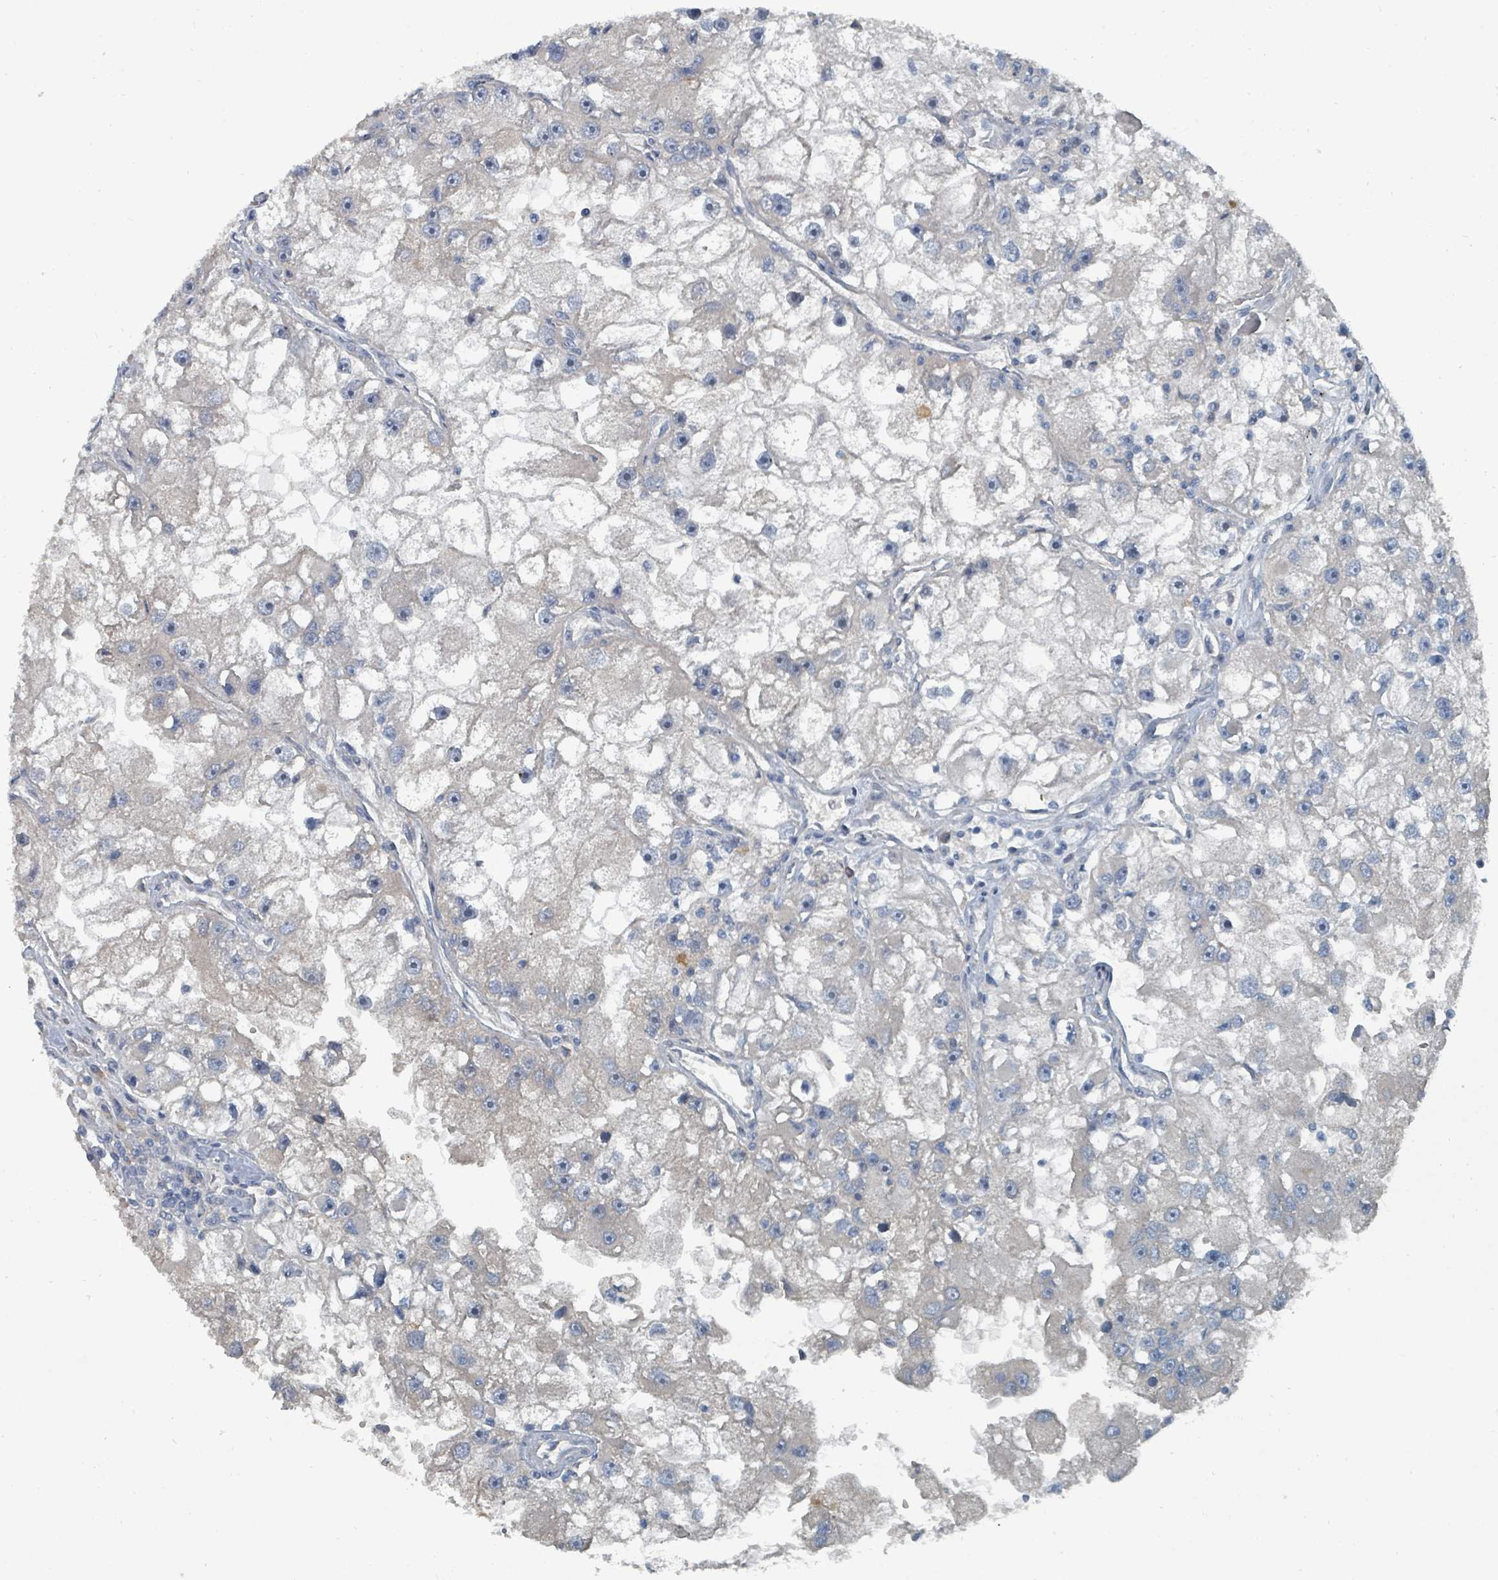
{"staining": {"intensity": "negative", "quantity": "none", "location": "none"}, "tissue": "renal cancer", "cell_type": "Tumor cells", "image_type": "cancer", "snomed": [{"axis": "morphology", "description": "Adenocarcinoma, NOS"}, {"axis": "topography", "description": "Kidney"}], "caption": "Renal adenocarcinoma stained for a protein using immunohistochemistry displays no positivity tumor cells.", "gene": "SLC44A5", "patient": {"sex": "male", "age": 63}}